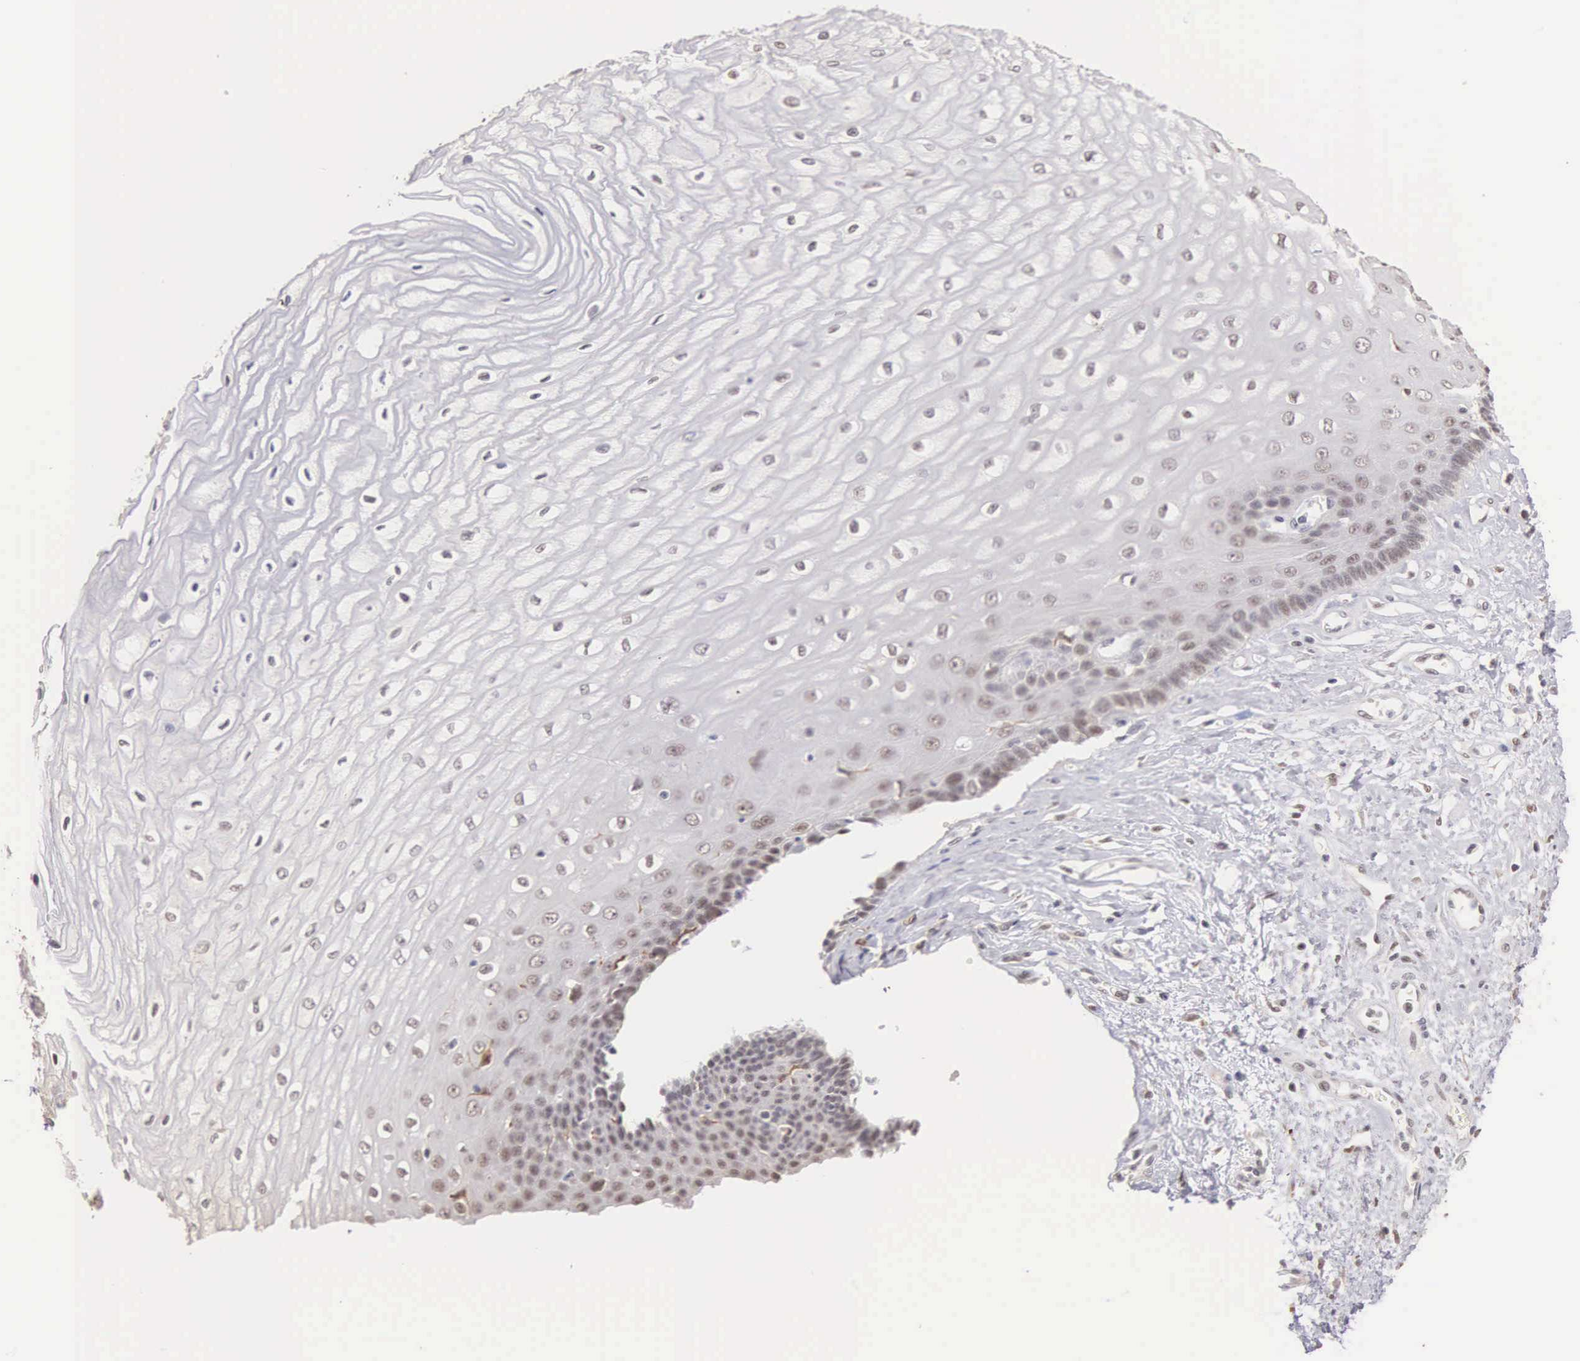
{"staining": {"intensity": "weak", "quantity": "25%-75%", "location": "nuclear"}, "tissue": "esophagus", "cell_type": "Squamous epithelial cells", "image_type": "normal", "snomed": [{"axis": "morphology", "description": "Normal tissue, NOS"}, {"axis": "topography", "description": "Esophagus"}], "caption": "This histopathology image reveals unremarkable esophagus stained with immunohistochemistry (IHC) to label a protein in brown. The nuclear of squamous epithelial cells show weak positivity for the protein. Nuclei are counter-stained blue.", "gene": "HMGXB4", "patient": {"sex": "male", "age": 65}}